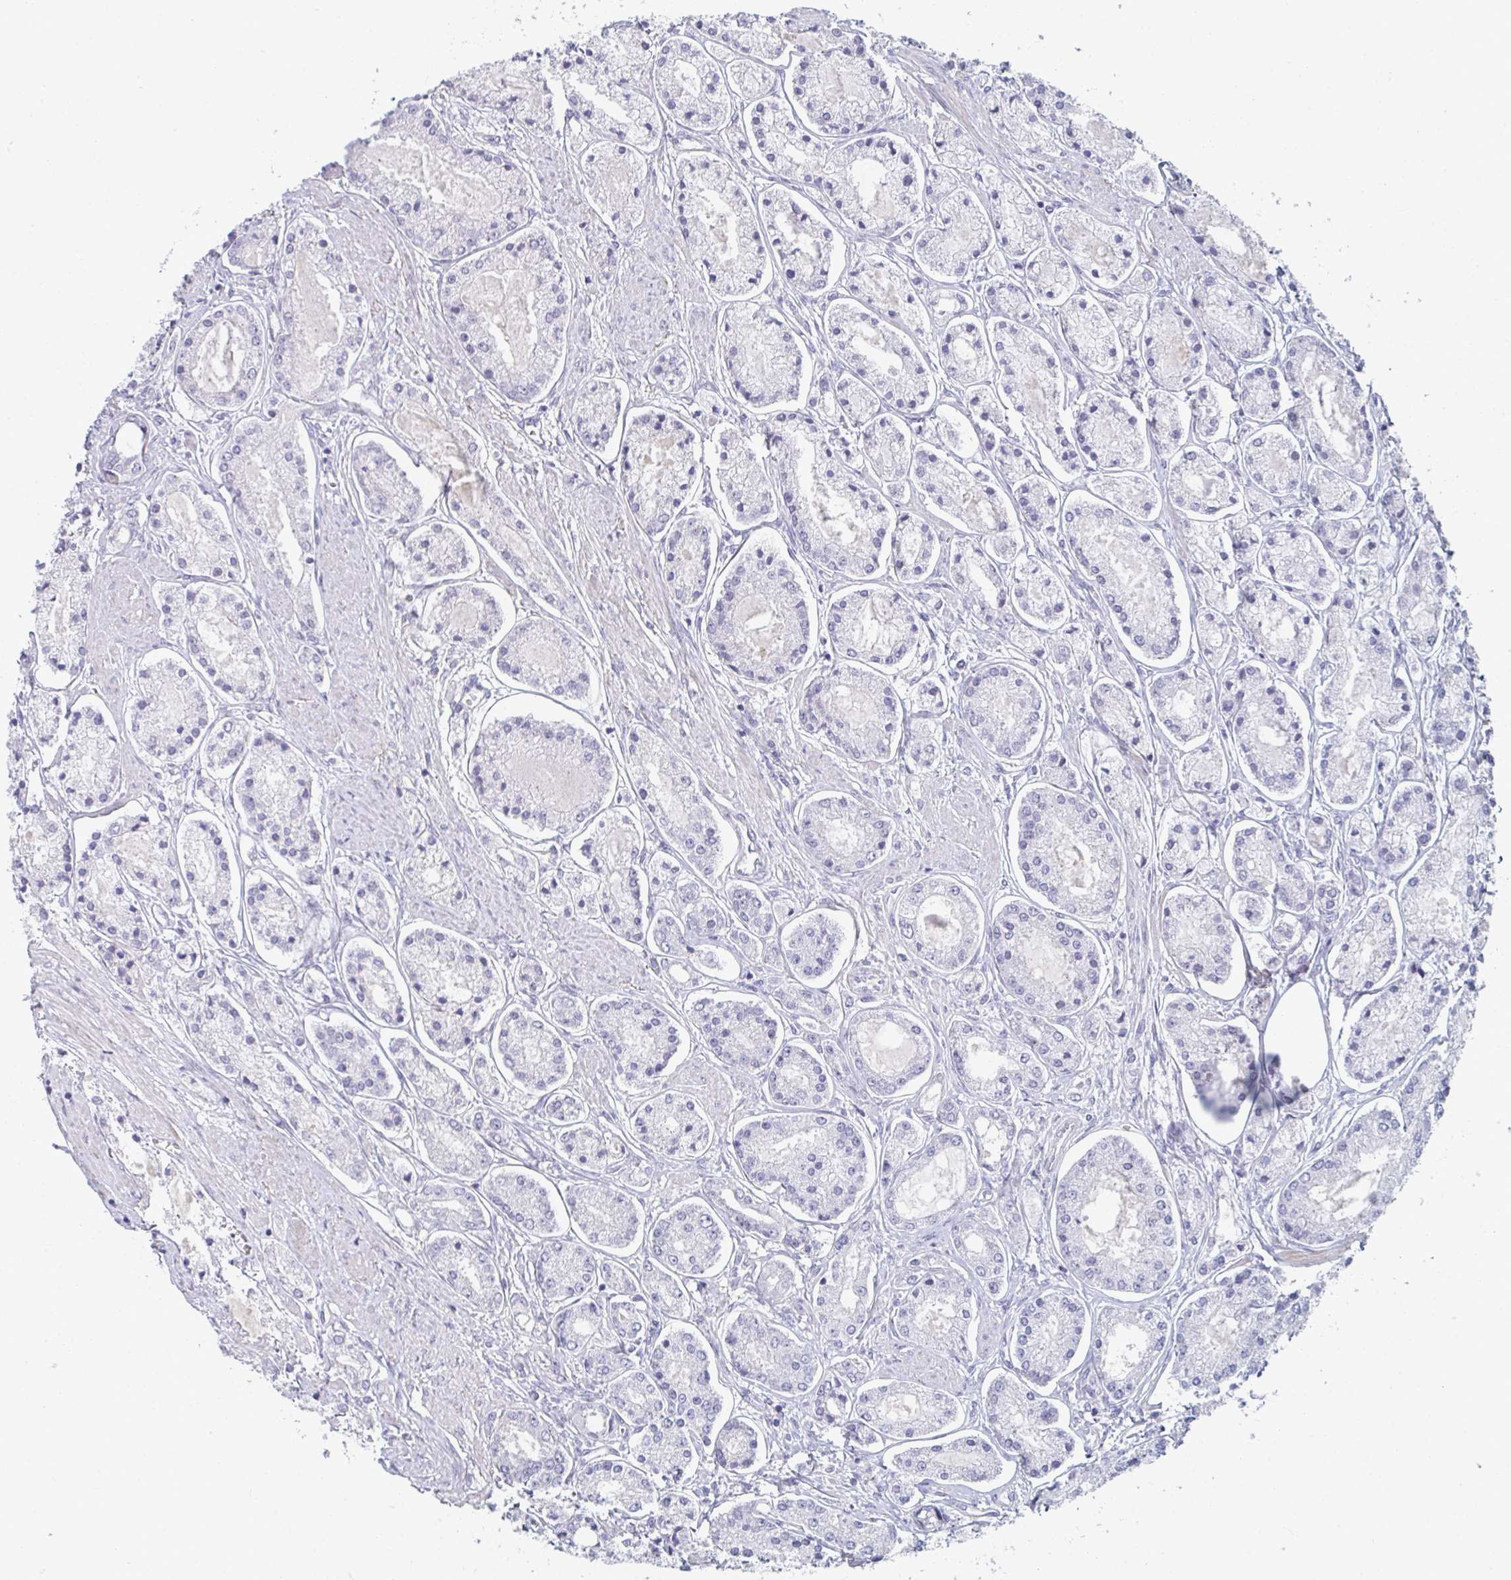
{"staining": {"intensity": "negative", "quantity": "none", "location": "none"}, "tissue": "prostate cancer", "cell_type": "Tumor cells", "image_type": "cancer", "snomed": [{"axis": "morphology", "description": "Adenocarcinoma, High grade"}, {"axis": "topography", "description": "Prostate"}], "caption": "Image shows no significant protein positivity in tumor cells of prostate cancer (adenocarcinoma (high-grade)). (Stains: DAB IHC with hematoxylin counter stain, Microscopy: brightfield microscopy at high magnification).", "gene": "A1CF", "patient": {"sex": "male", "age": 66}}